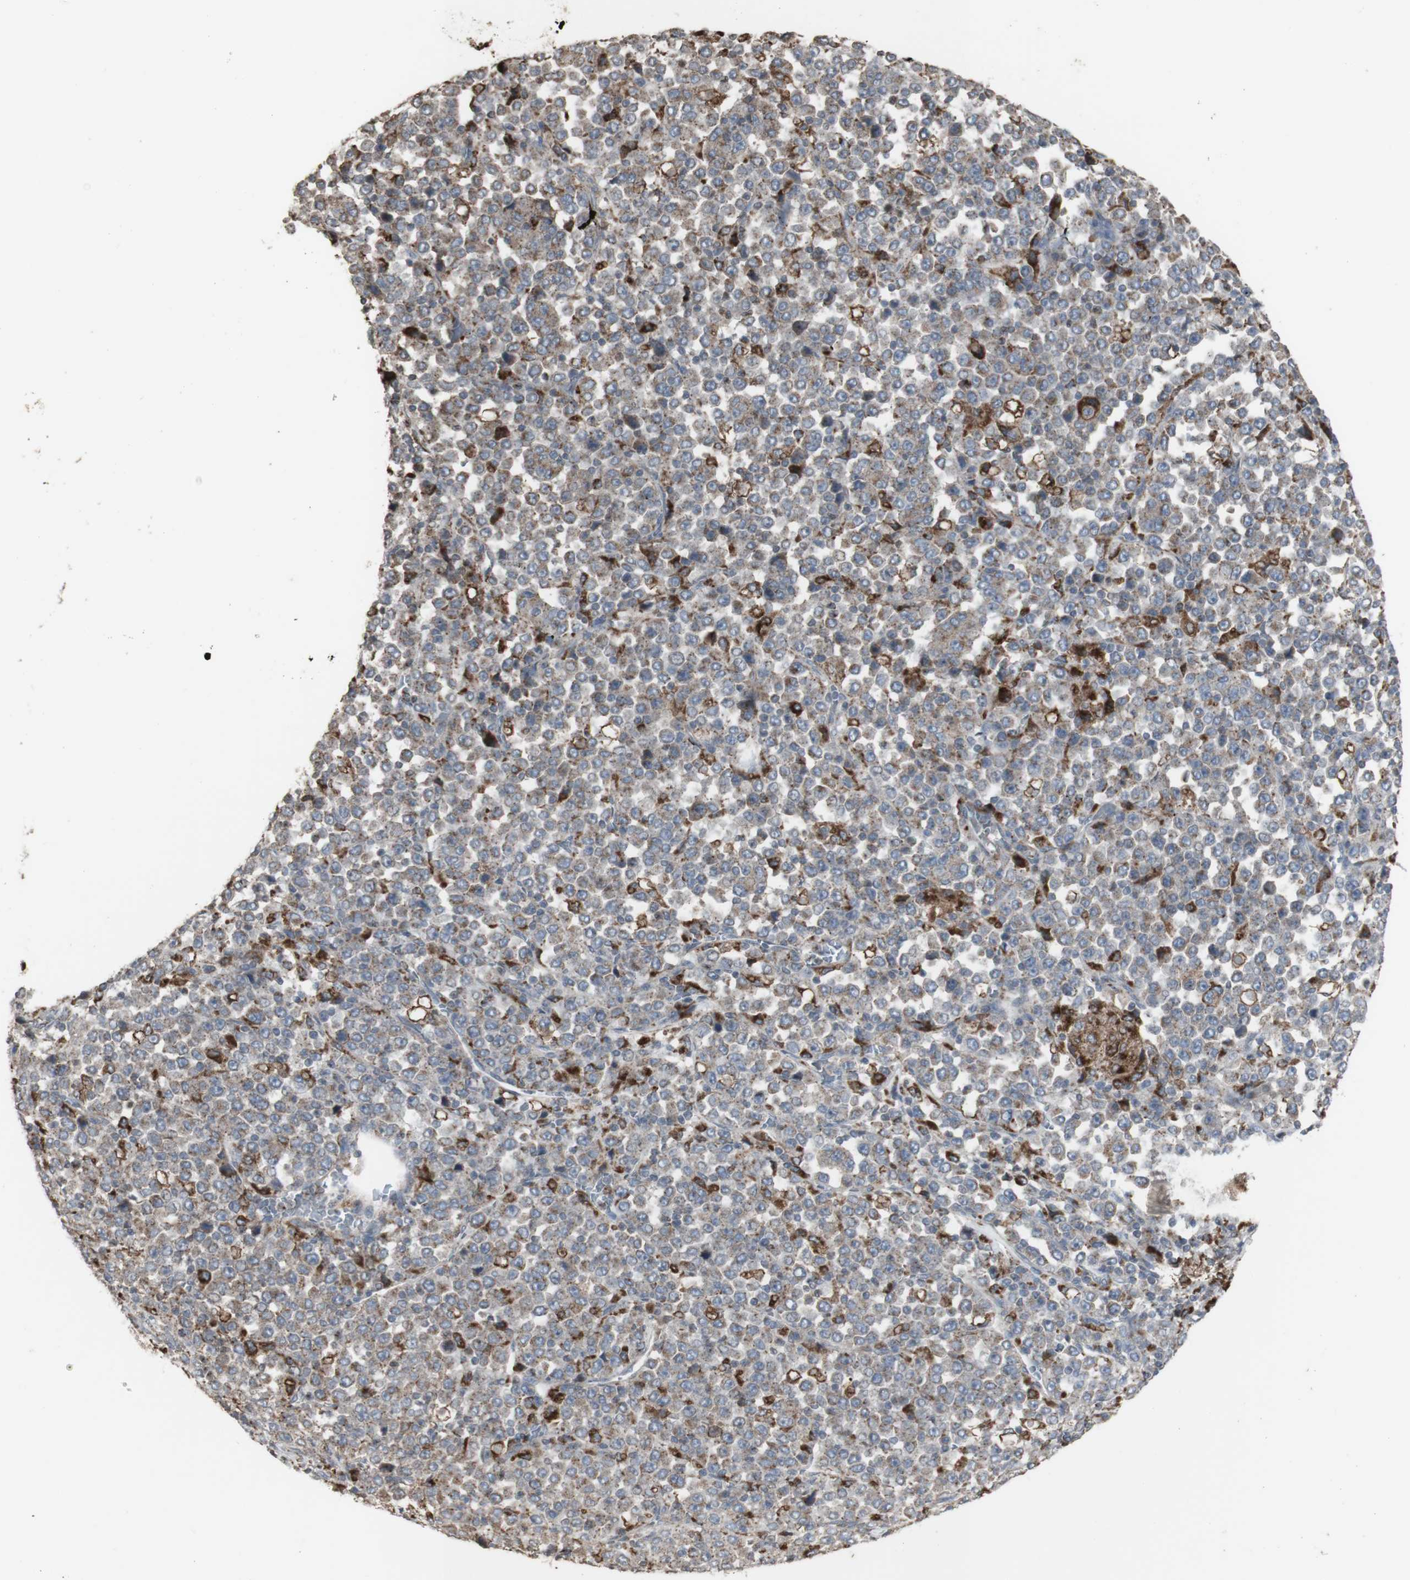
{"staining": {"intensity": "weak", "quantity": ">75%", "location": "cytoplasmic/membranous"}, "tissue": "stomach cancer", "cell_type": "Tumor cells", "image_type": "cancer", "snomed": [{"axis": "morphology", "description": "Normal tissue, NOS"}, {"axis": "morphology", "description": "Adenocarcinoma, NOS"}, {"axis": "topography", "description": "Stomach, upper"}, {"axis": "topography", "description": "Stomach"}], "caption": "There is low levels of weak cytoplasmic/membranous expression in tumor cells of stomach adenocarcinoma, as demonstrated by immunohistochemical staining (brown color).", "gene": "ATP6V1E1", "patient": {"sex": "male", "age": 59}}